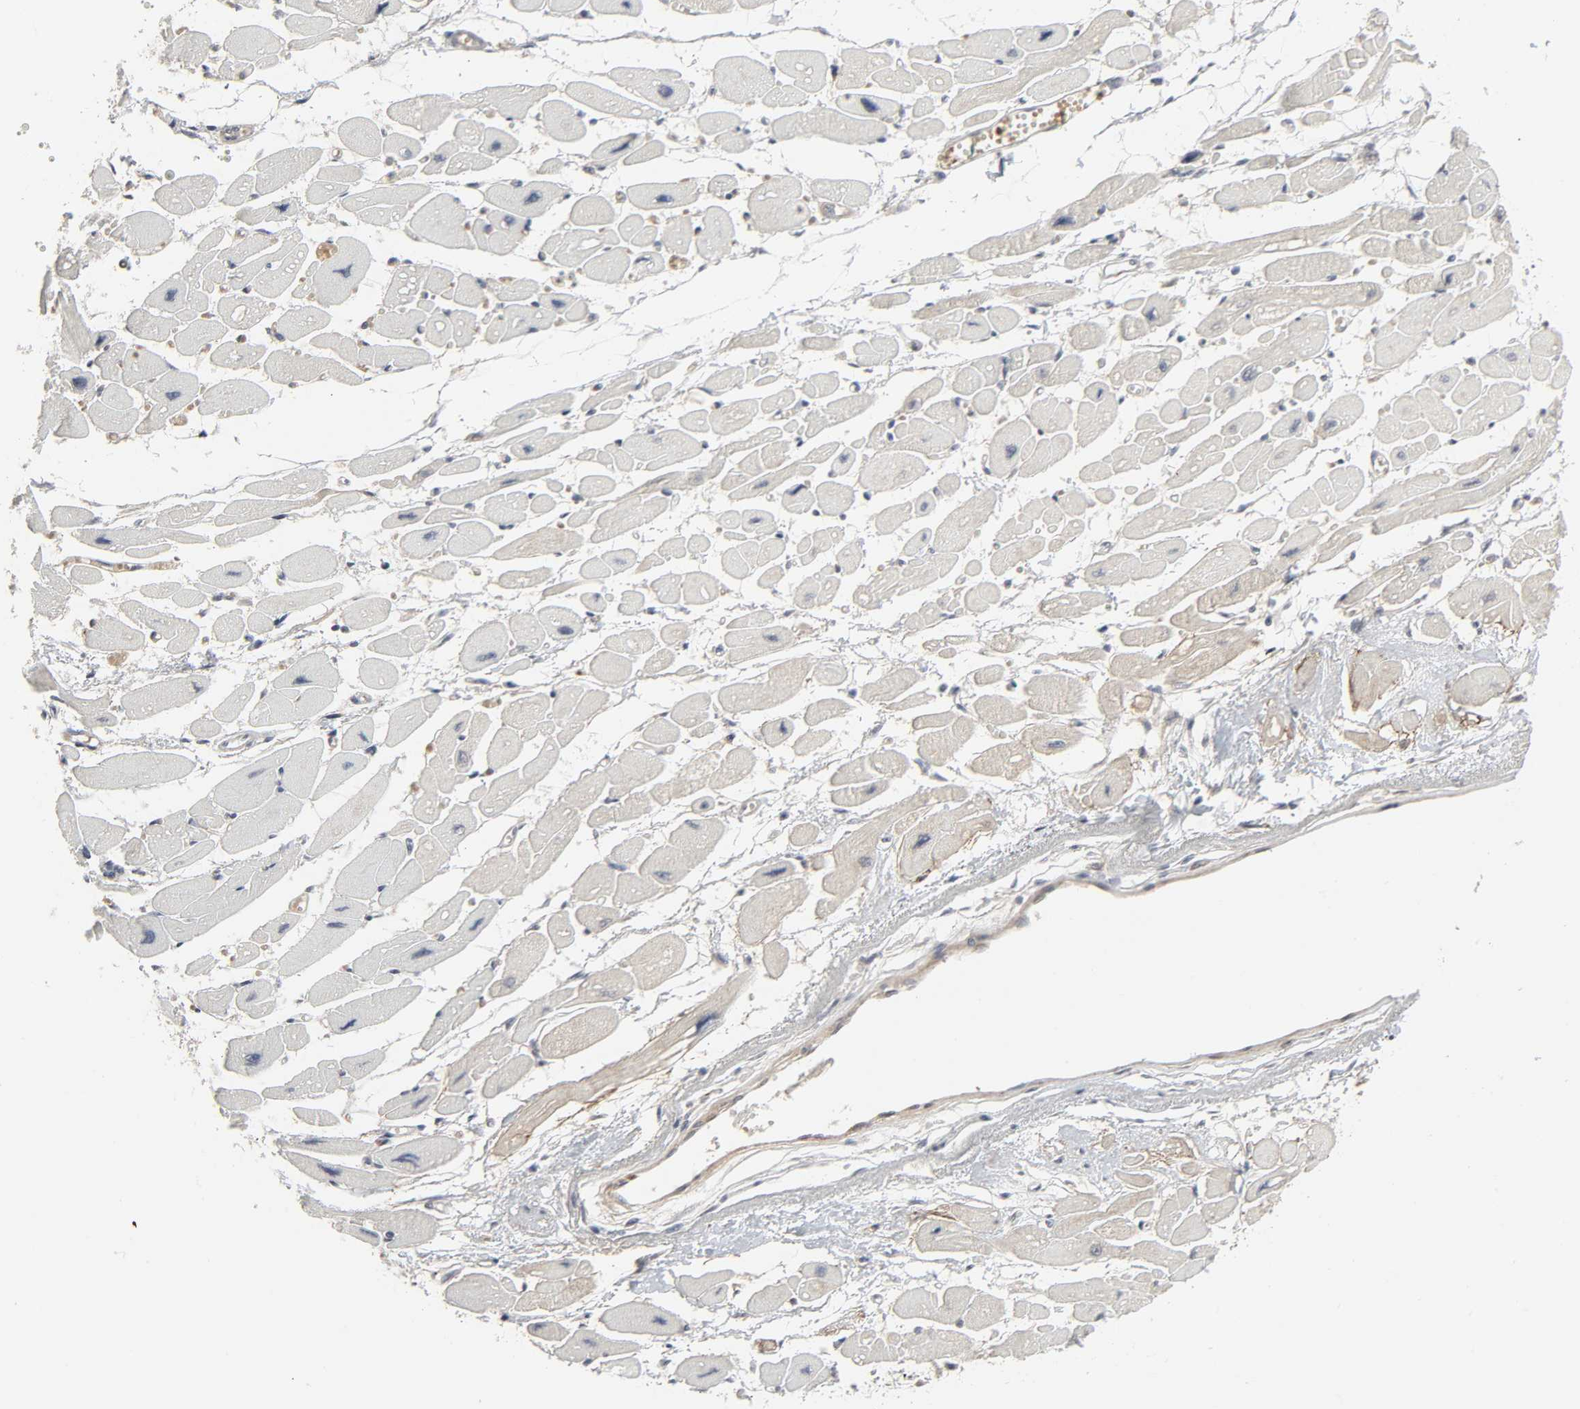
{"staining": {"intensity": "negative", "quantity": "none", "location": "none"}, "tissue": "heart muscle", "cell_type": "Cardiomyocytes", "image_type": "normal", "snomed": [{"axis": "morphology", "description": "Normal tissue, NOS"}, {"axis": "topography", "description": "Heart"}], "caption": "Protein analysis of unremarkable heart muscle reveals no significant staining in cardiomyocytes.", "gene": "ZNF222", "patient": {"sex": "female", "age": 54}}